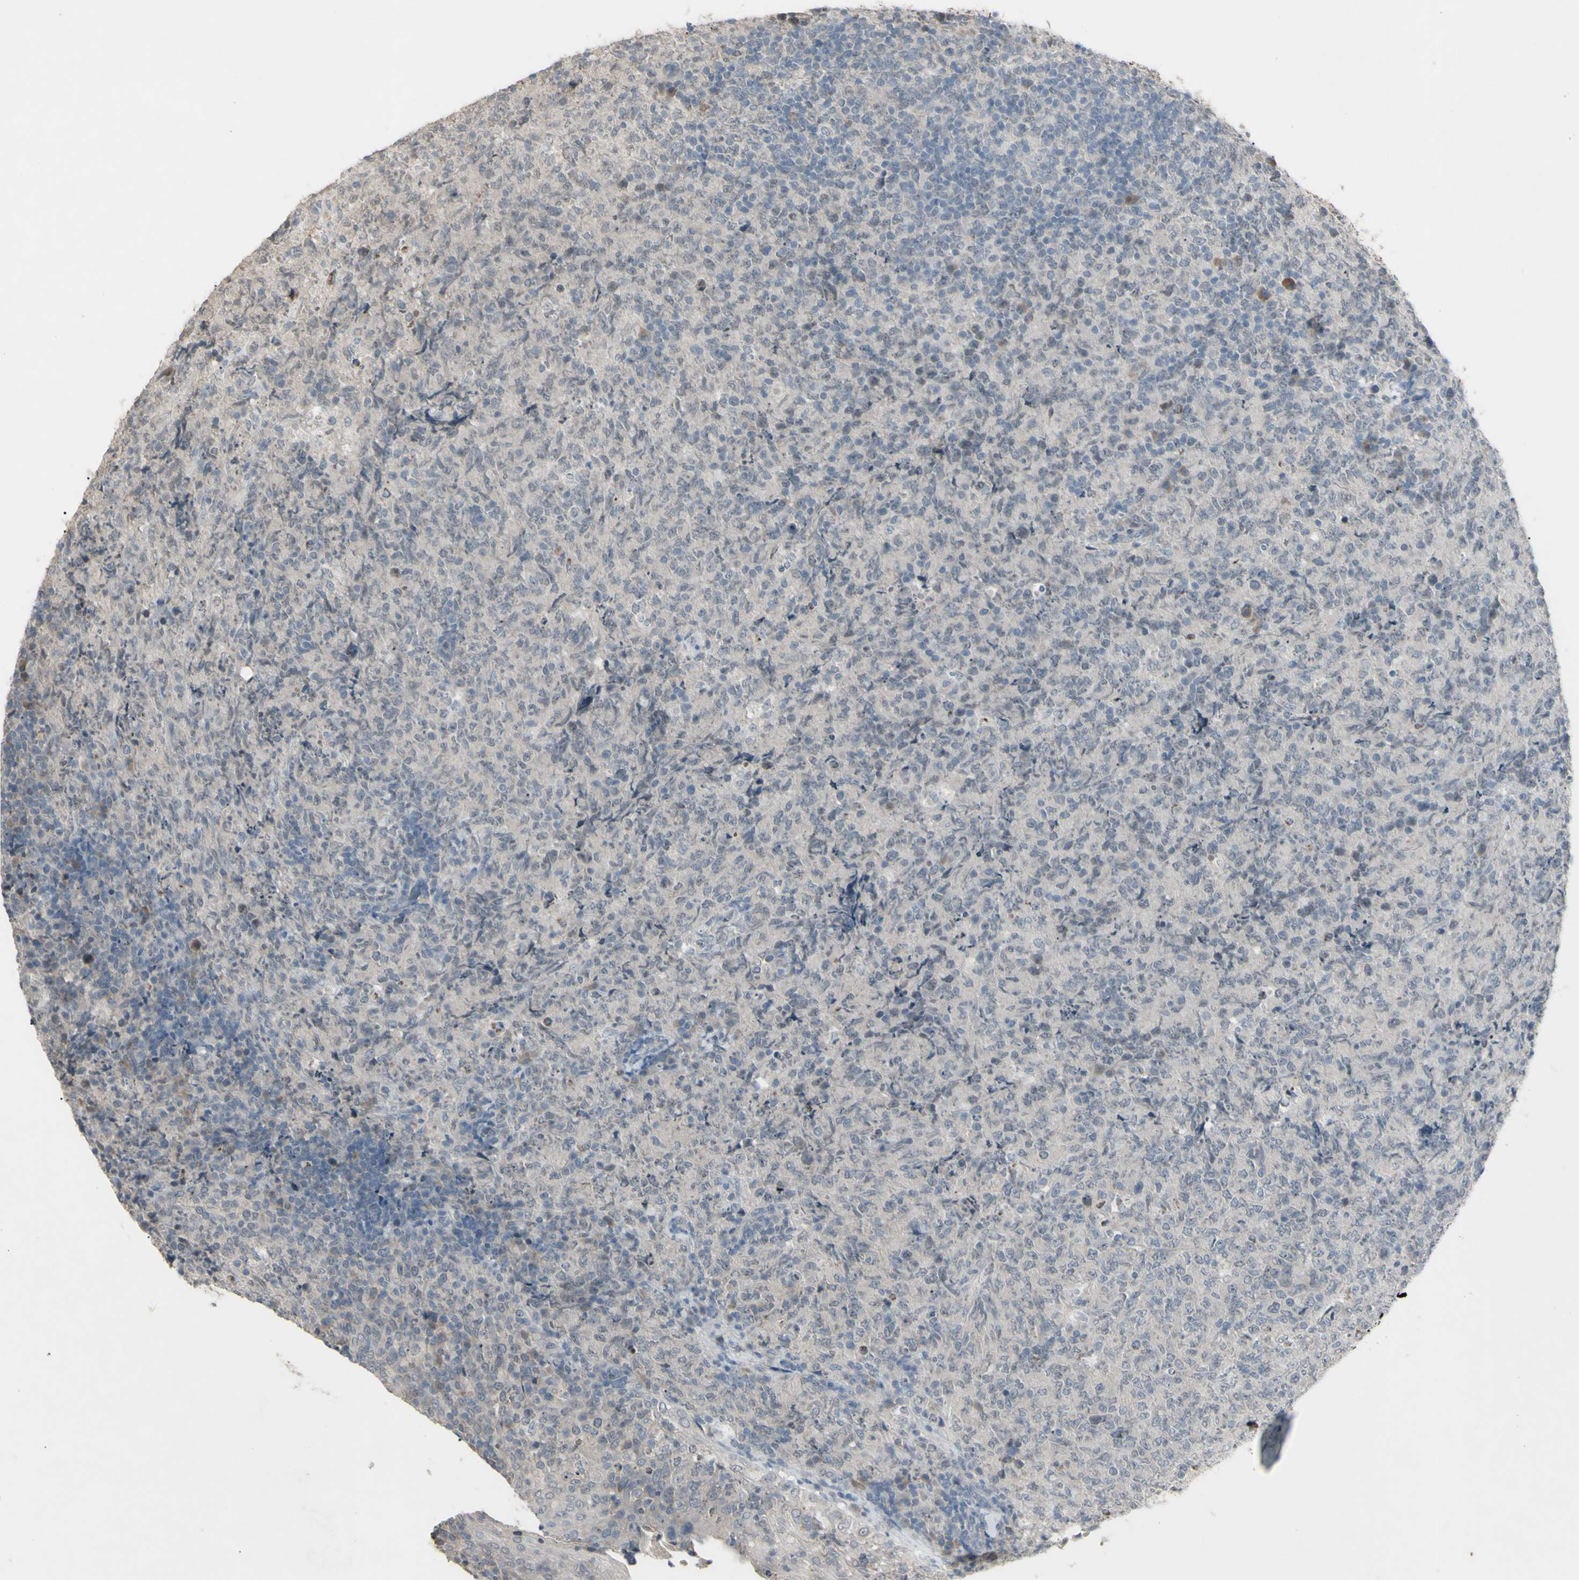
{"staining": {"intensity": "negative", "quantity": "none", "location": "none"}, "tissue": "lymphoma", "cell_type": "Tumor cells", "image_type": "cancer", "snomed": [{"axis": "morphology", "description": "Malignant lymphoma, non-Hodgkin's type, High grade"}, {"axis": "topography", "description": "Tonsil"}], "caption": "Micrograph shows no significant protein expression in tumor cells of lymphoma. The staining is performed using DAB brown chromogen with nuclei counter-stained in using hematoxylin.", "gene": "PIAS4", "patient": {"sex": "female", "age": 36}}